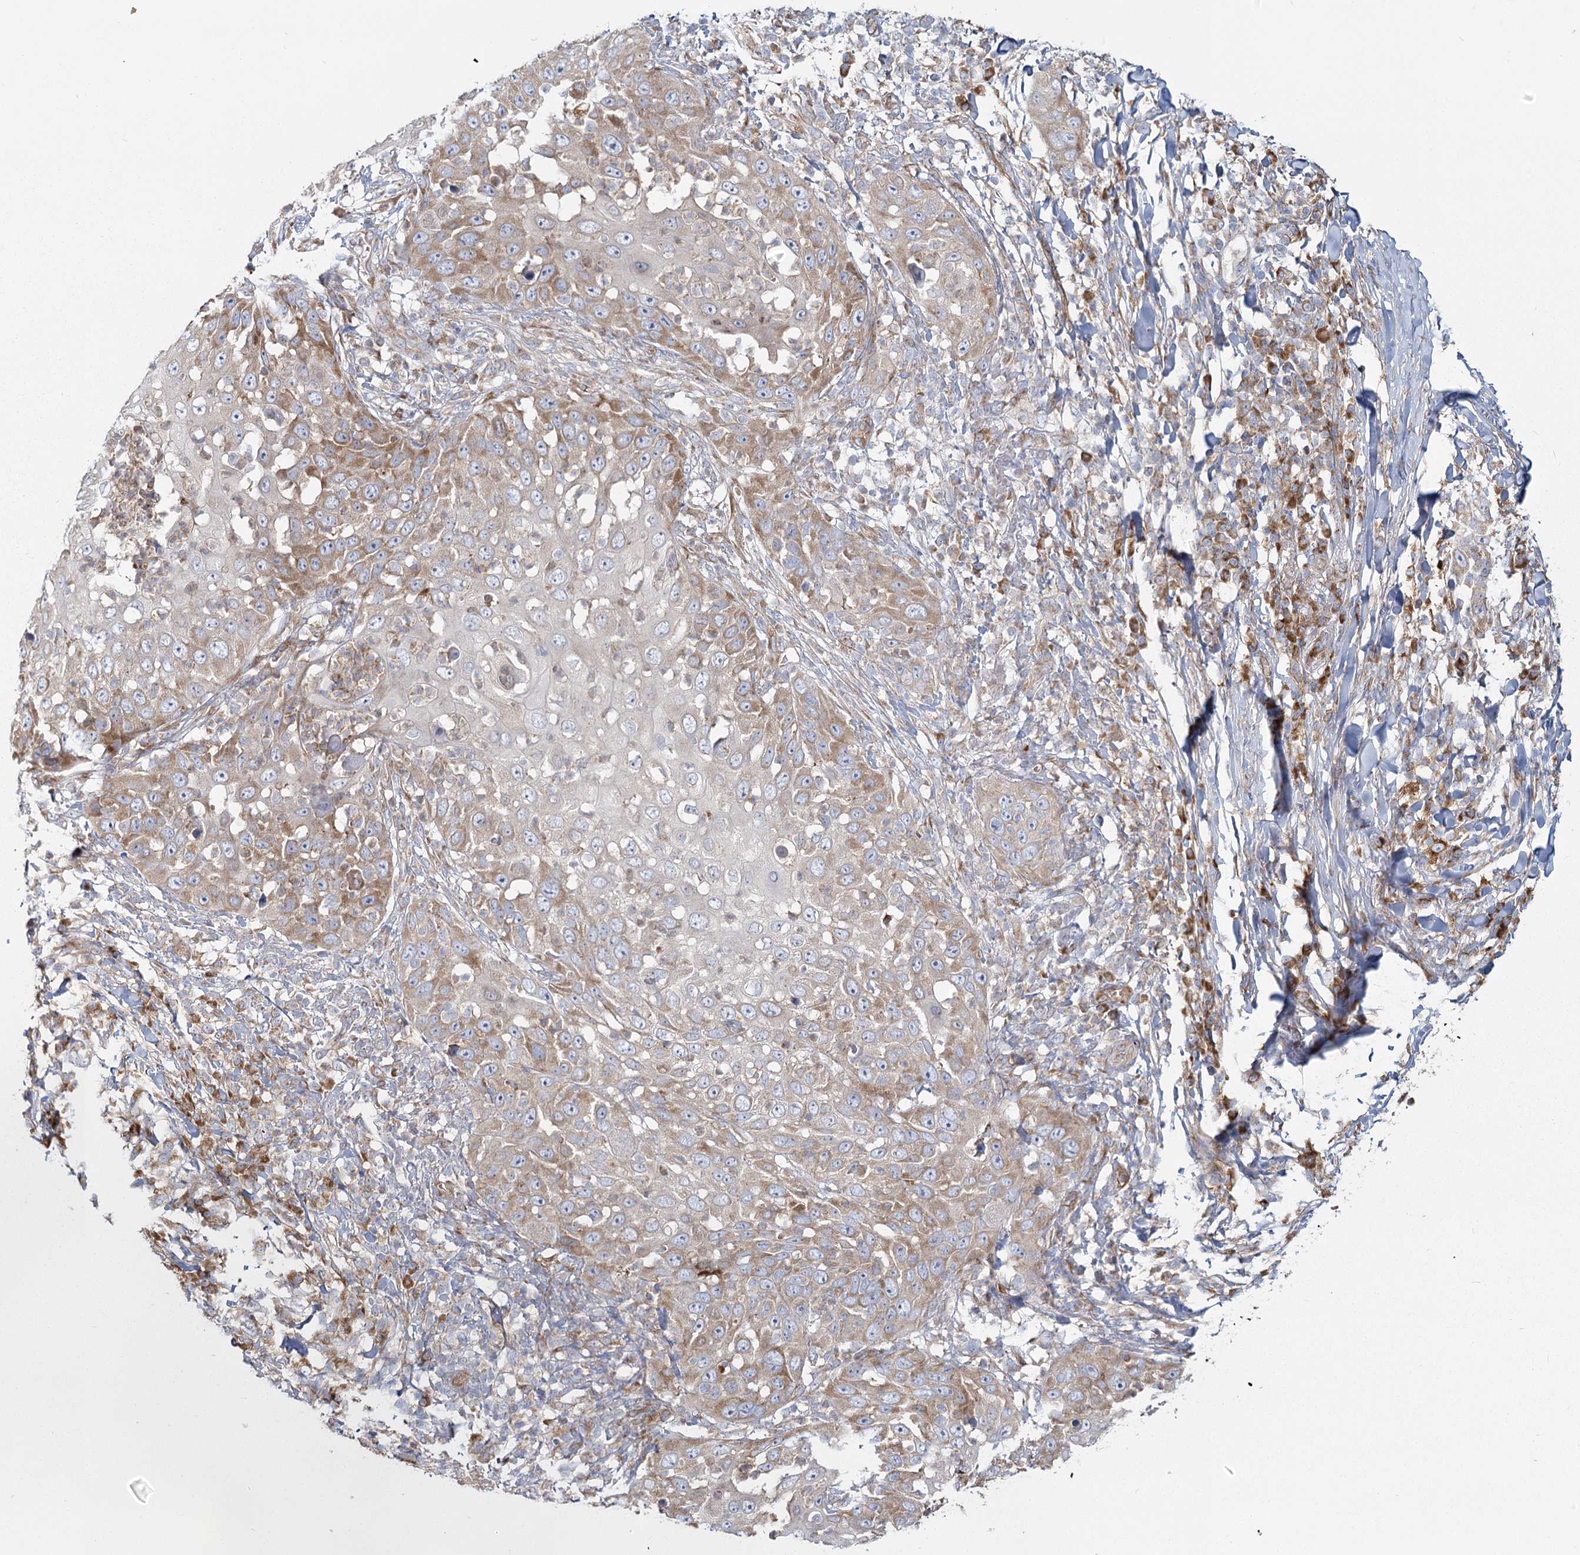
{"staining": {"intensity": "weak", "quantity": ">75%", "location": "cytoplasmic/membranous"}, "tissue": "skin cancer", "cell_type": "Tumor cells", "image_type": "cancer", "snomed": [{"axis": "morphology", "description": "Squamous cell carcinoma, NOS"}, {"axis": "topography", "description": "Skin"}], "caption": "The photomicrograph exhibits immunohistochemical staining of skin cancer. There is weak cytoplasmic/membranous expression is identified in about >75% of tumor cells.", "gene": "HARS2", "patient": {"sex": "female", "age": 44}}